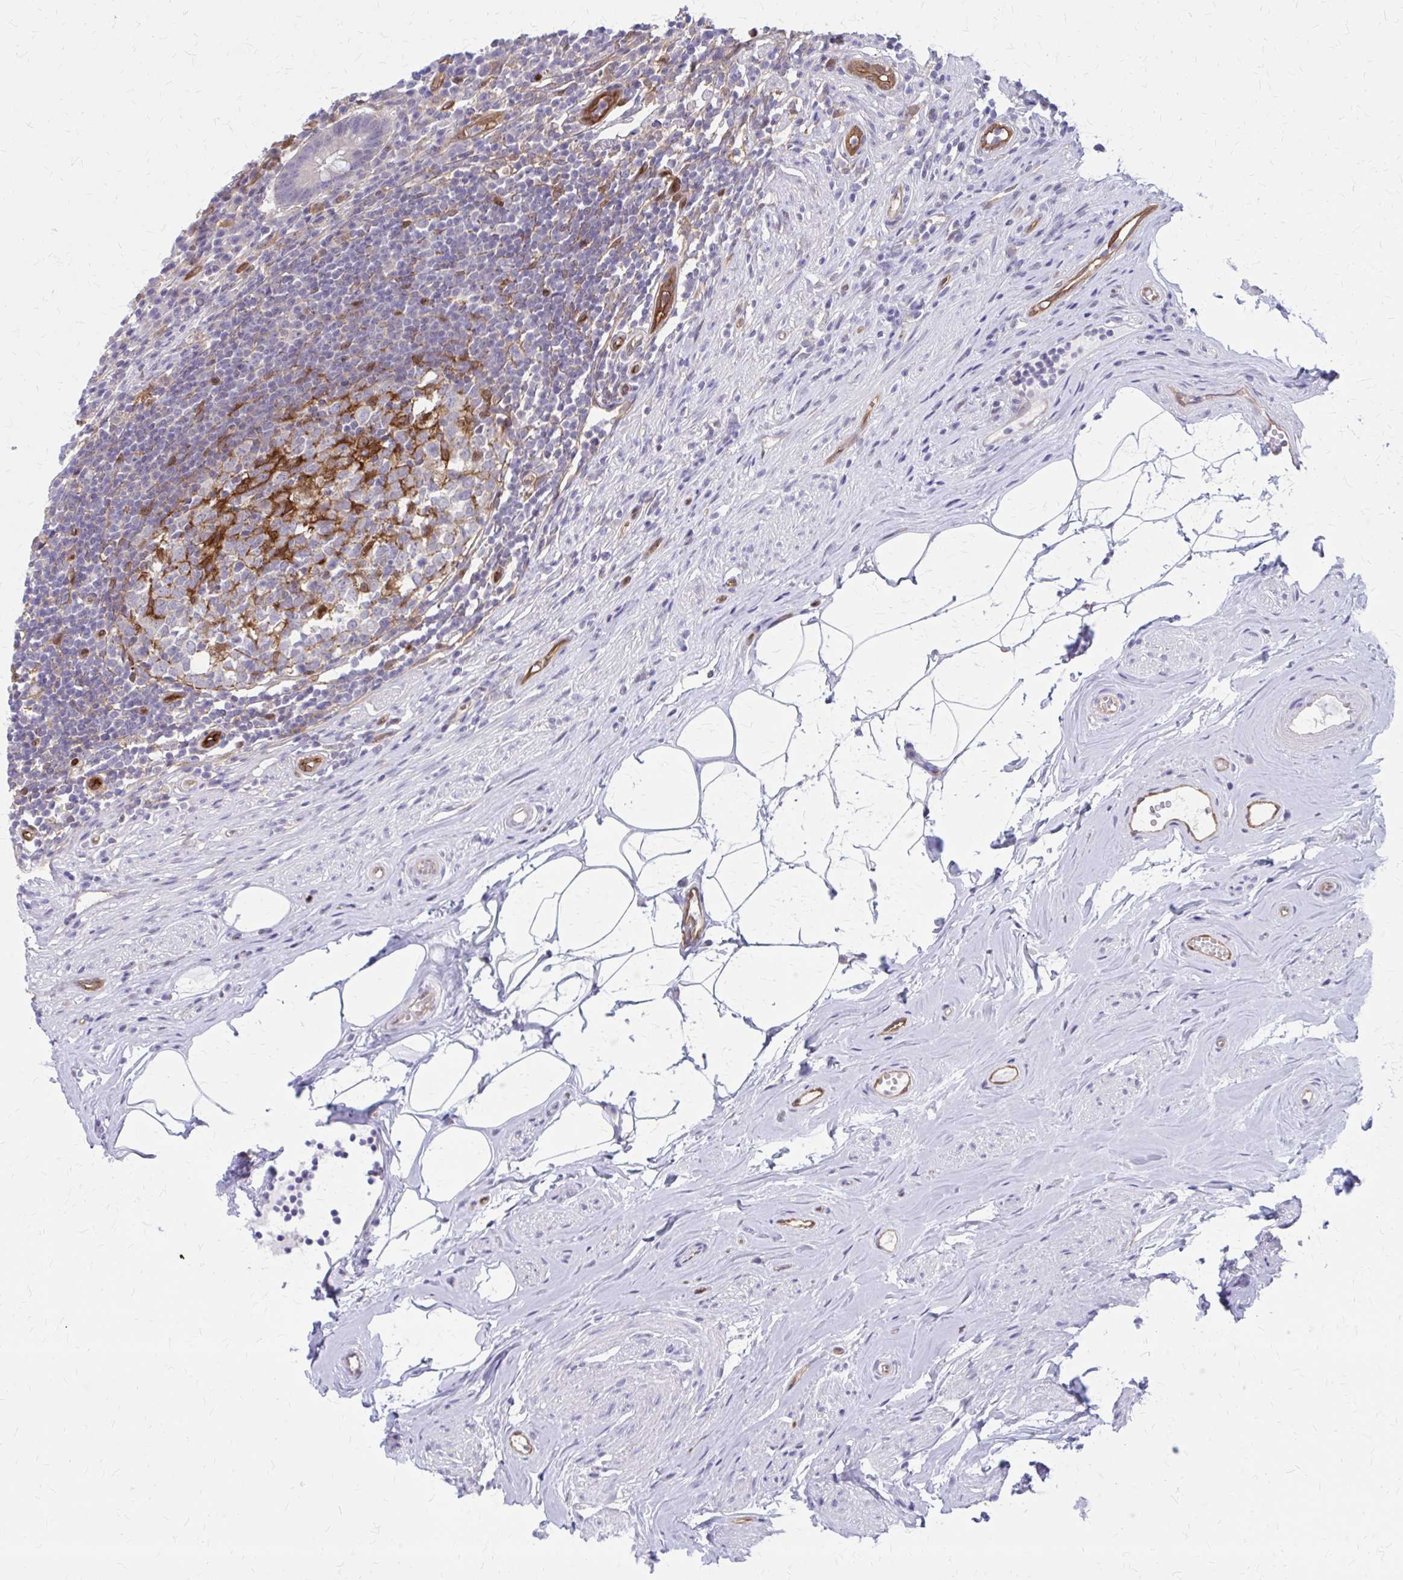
{"staining": {"intensity": "negative", "quantity": "none", "location": "none"}, "tissue": "appendix", "cell_type": "Glandular cells", "image_type": "normal", "snomed": [{"axis": "morphology", "description": "Normal tissue, NOS"}, {"axis": "topography", "description": "Appendix"}], "caption": "Glandular cells show no significant protein positivity in benign appendix. (Stains: DAB (3,3'-diaminobenzidine) immunohistochemistry (IHC) with hematoxylin counter stain, Microscopy: brightfield microscopy at high magnification).", "gene": "CLIC2", "patient": {"sex": "female", "age": 56}}